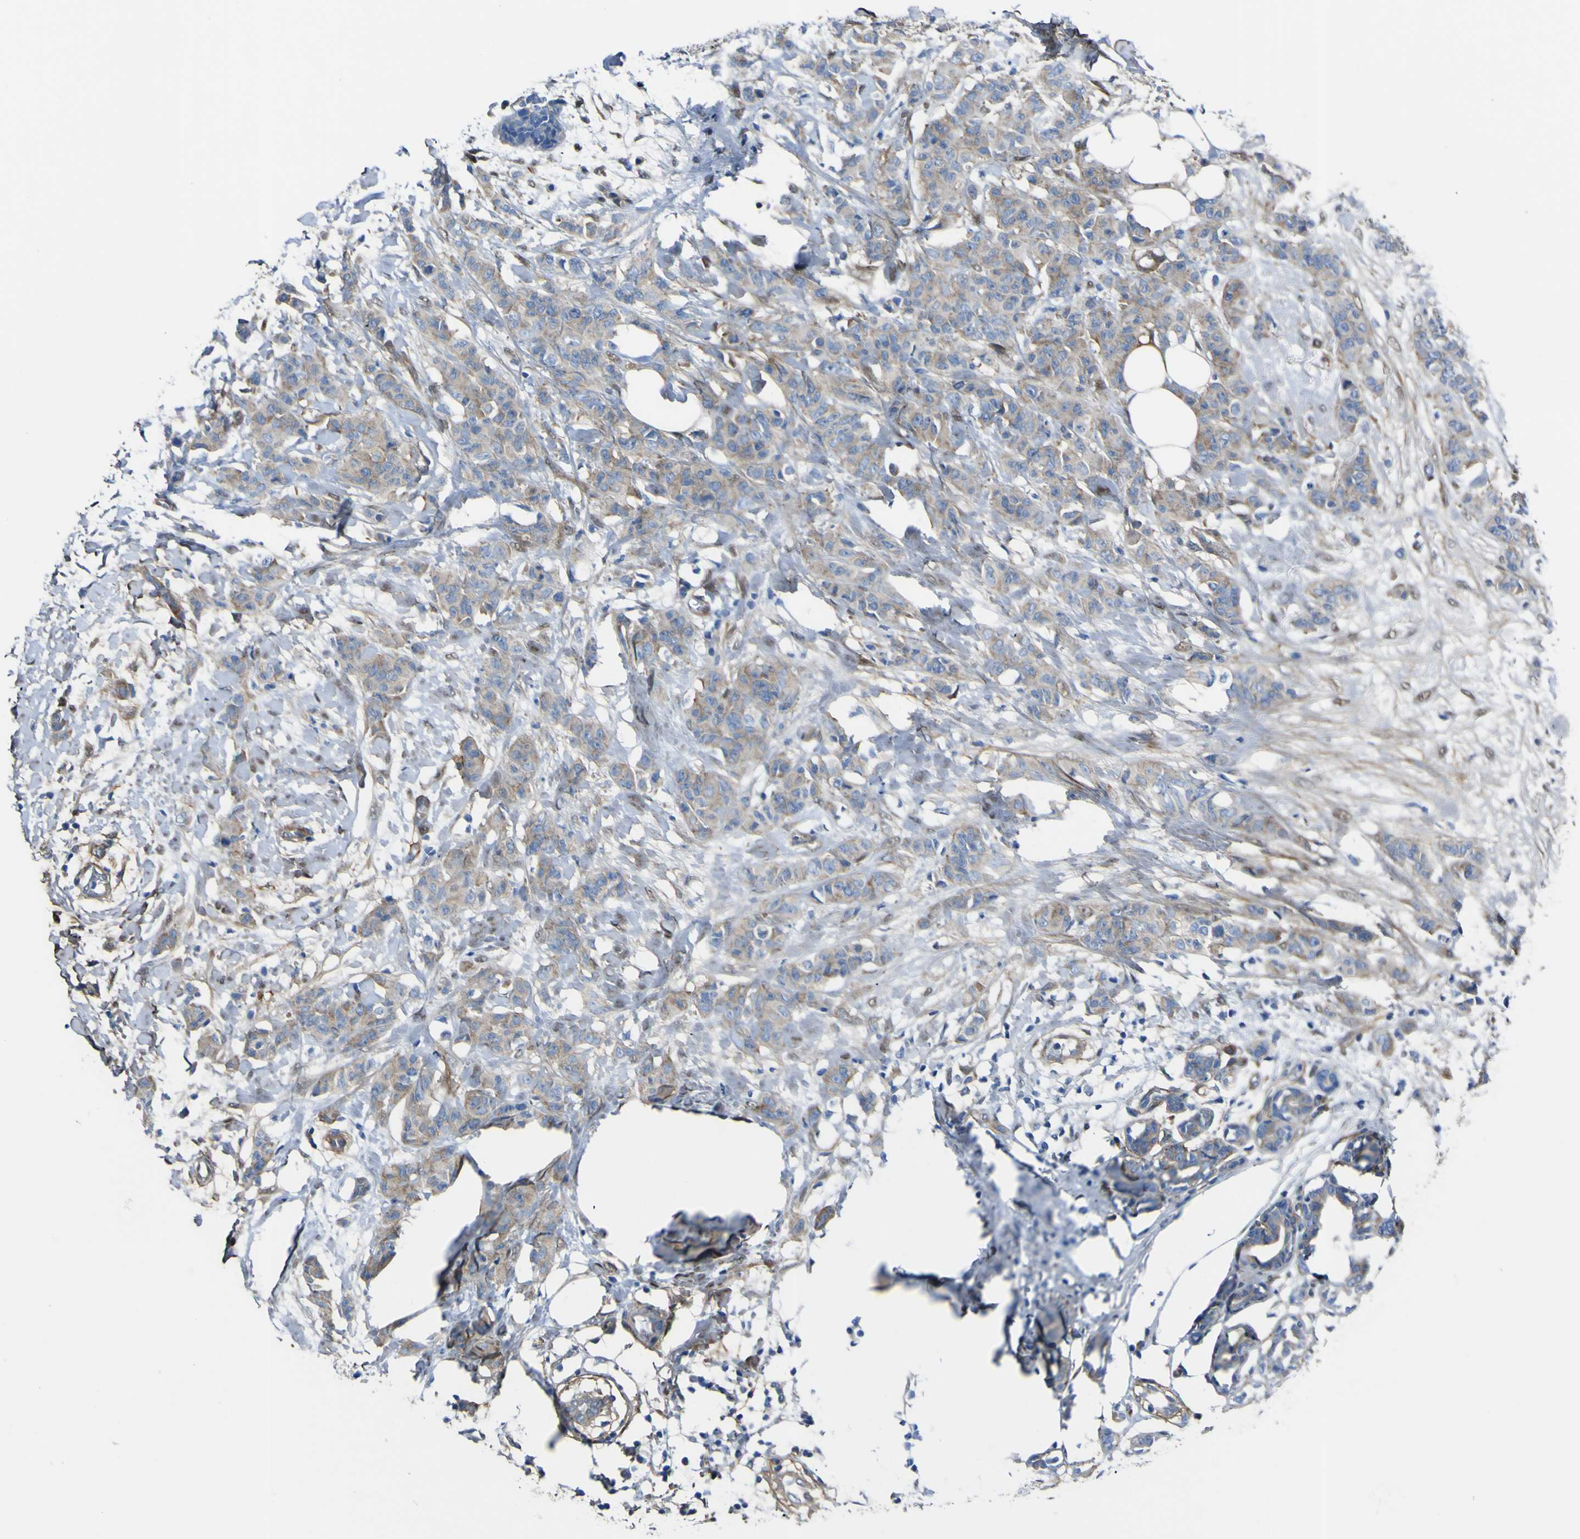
{"staining": {"intensity": "moderate", "quantity": ">75%", "location": "cytoplasmic/membranous"}, "tissue": "breast cancer", "cell_type": "Tumor cells", "image_type": "cancer", "snomed": [{"axis": "morphology", "description": "Normal tissue, NOS"}, {"axis": "morphology", "description": "Duct carcinoma"}, {"axis": "topography", "description": "Breast"}], "caption": "High-magnification brightfield microscopy of breast cancer (invasive ductal carcinoma) stained with DAB (3,3'-diaminobenzidine) (brown) and counterstained with hematoxylin (blue). tumor cells exhibit moderate cytoplasmic/membranous staining is present in about>75% of cells. (Brightfield microscopy of DAB IHC at high magnification).", "gene": "LRRN1", "patient": {"sex": "female", "age": 40}}